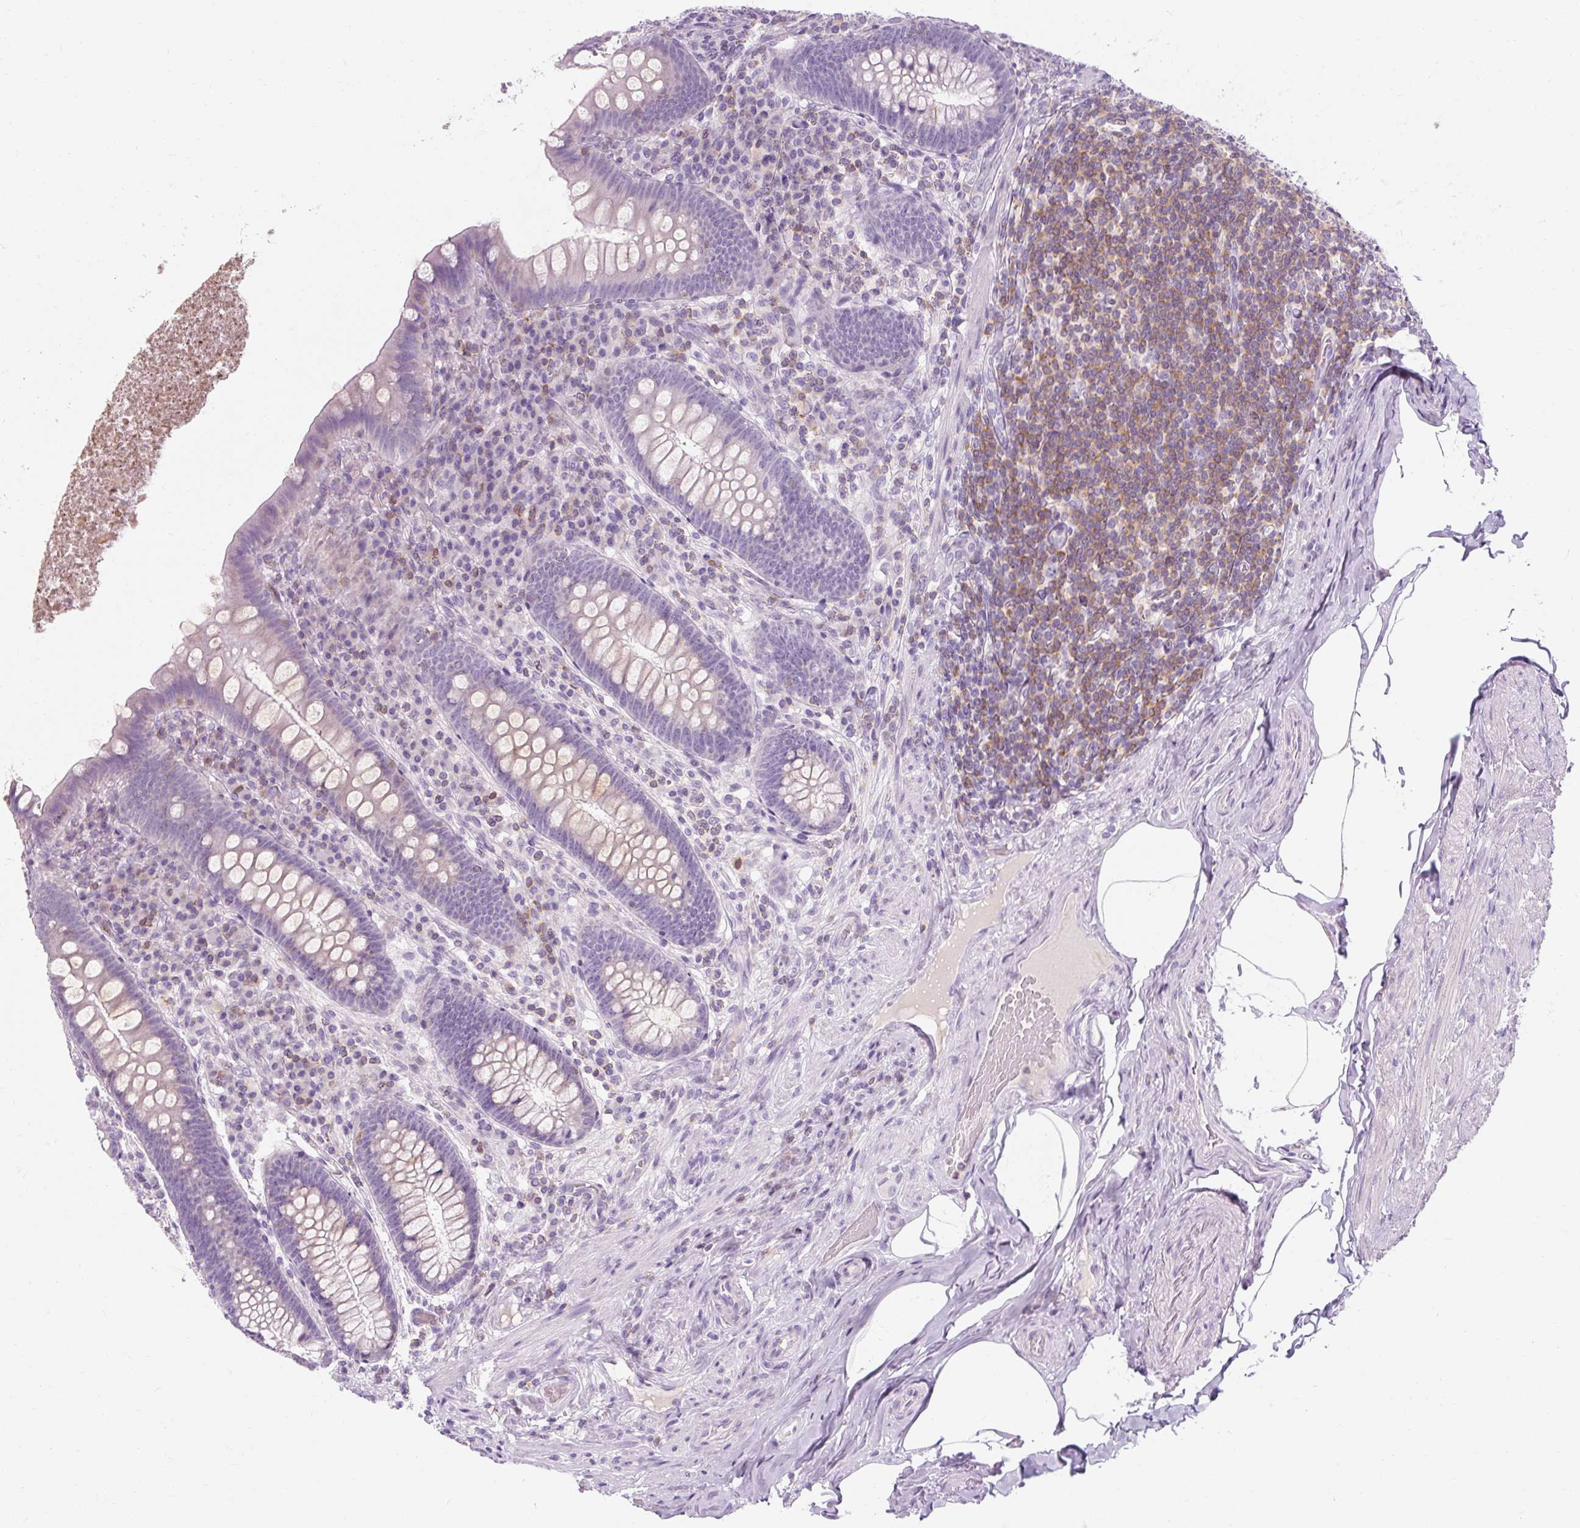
{"staining": {"intensity": "negative", "quantity": "none", "location": "none"}, "tissue": "appendix", "cell_type": "Glandular cells", "image_type": "normal", "snomed": [{"axis": "morphology", "description": "Normal tissue, NOS"}, {"axis": "topography", "description": "Appendix"}], "caption": "Protein analysis of benign appendix exhibits no significant expression in glandular cells.", "gene": "TIGD2", "patient": {"sex": "male", "age": 71}}